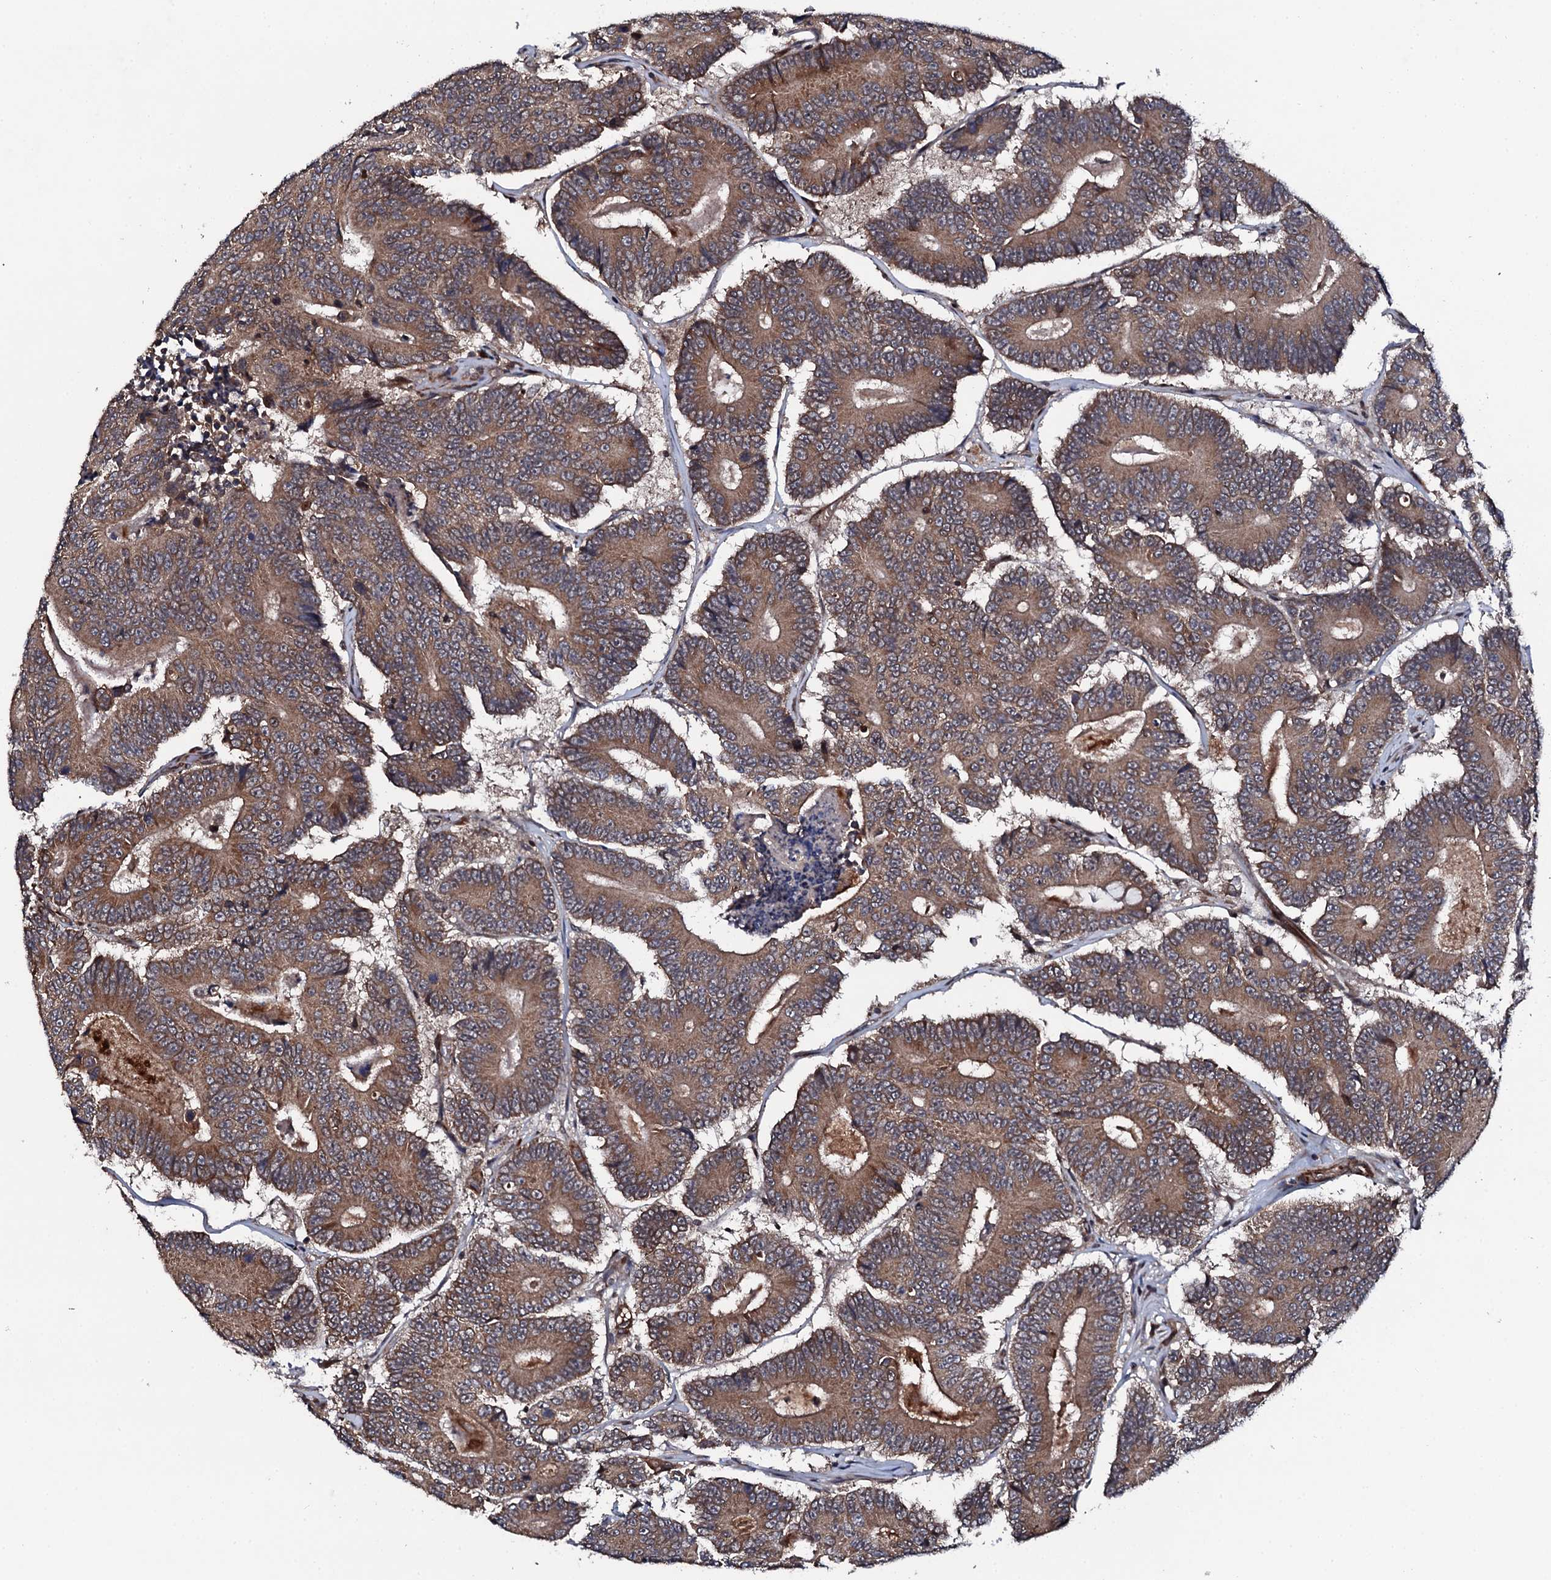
{"staining": {"intensity": "moderate", "quantity": ">75%", "location": "cytoplasmic/membranous"}, "tissue": "colorectal cancer", "cell_type": "Tumor cells", "image_type": "cancer", "snomed": [{"axis": "morphology", "description": "Adenocarcinoma, NOS"}, {"axis": "topography", "description": "Colon"}], "caption": "Human colorectal cancer (adenocarcinoma) stained with a brown dye demonstrates moderate cytoplasmic/membranous positive positivity in approximately >75% of tumor cells.", "gene": "FAM111A", "patient": {"sex": "male", "age": 83}}